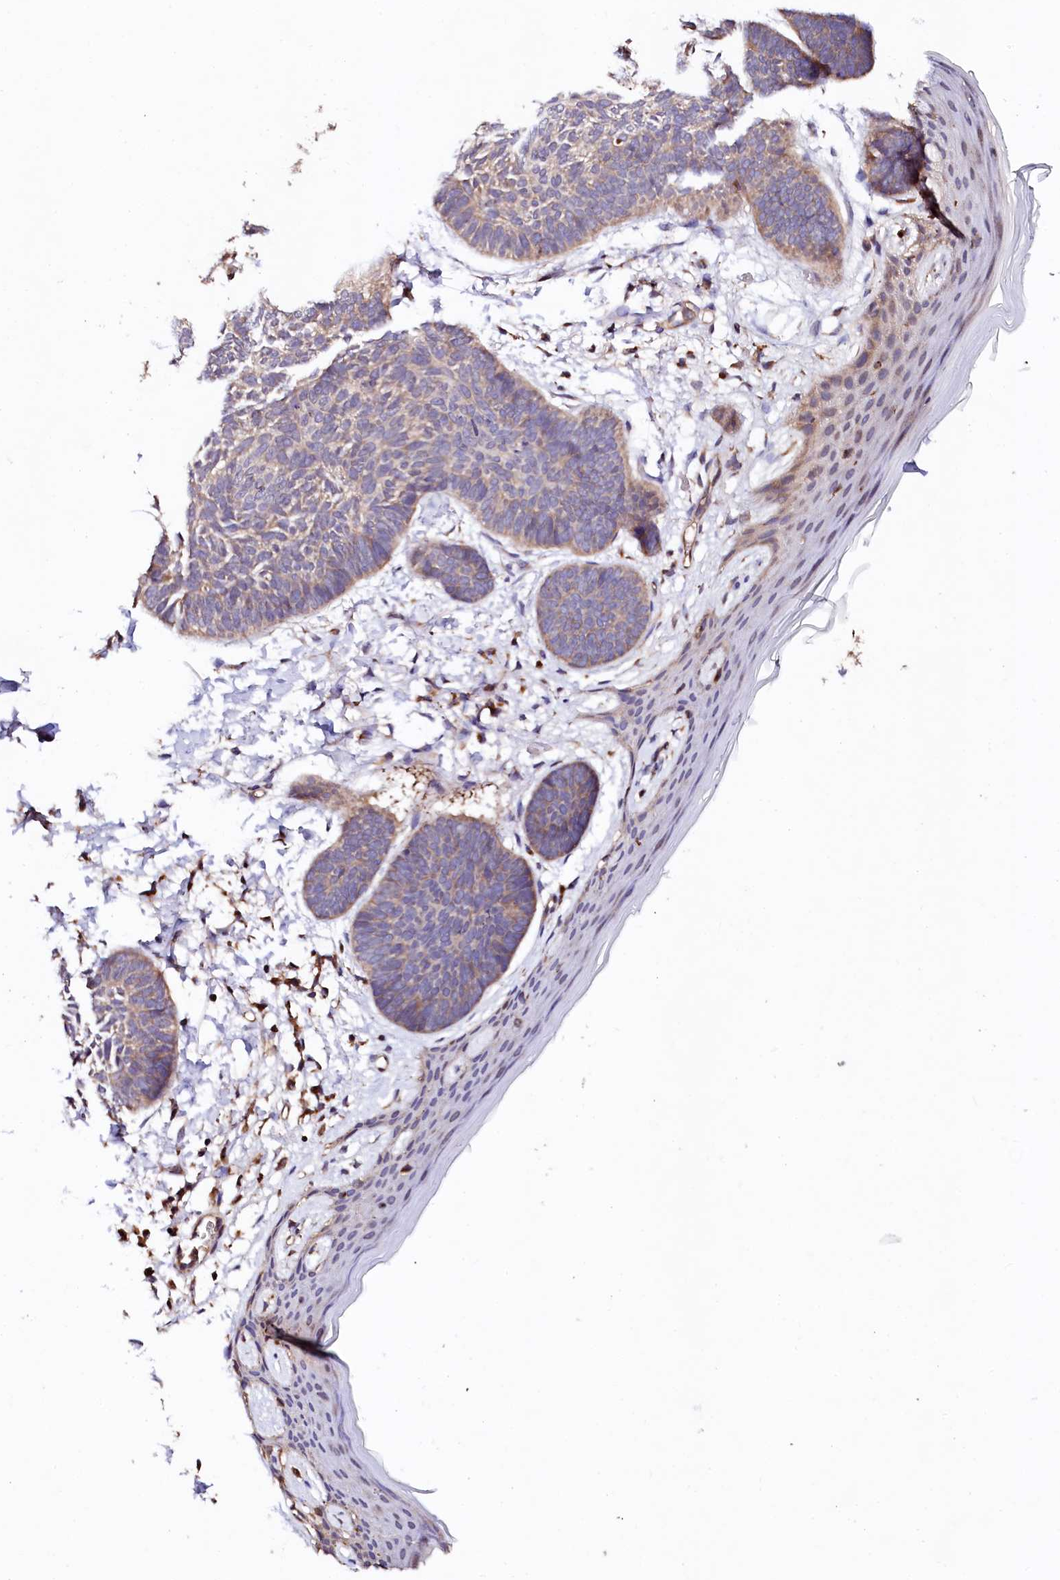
{"staining": {"intensity": "weak", "quantity": "25%-75%", "location": "cytoplasmic/membranous"}, "tissue": "skin cancer", "cell_type": "Tumor cells", "image_type": "cancer", "snomed": [{"axis": "morphology", "description": "Normal tissue, NOS"}, {"axis": "morphology", "description": "Basal cell carcinoma"}, {"axis": "topography", "description": "Skin"}], "caption": "High-magnification brightfield microscopy of skin basal cell carcinoma stained with DAB (brown) and counterstained with hematoxylin (blue). tumor cells exhibit weak cytoplasmic/membranous positivity is seen in approximately25%-75% of cells.", "gene": "ST3GAL1", "patient": {"sex": "male", "age": 50}}